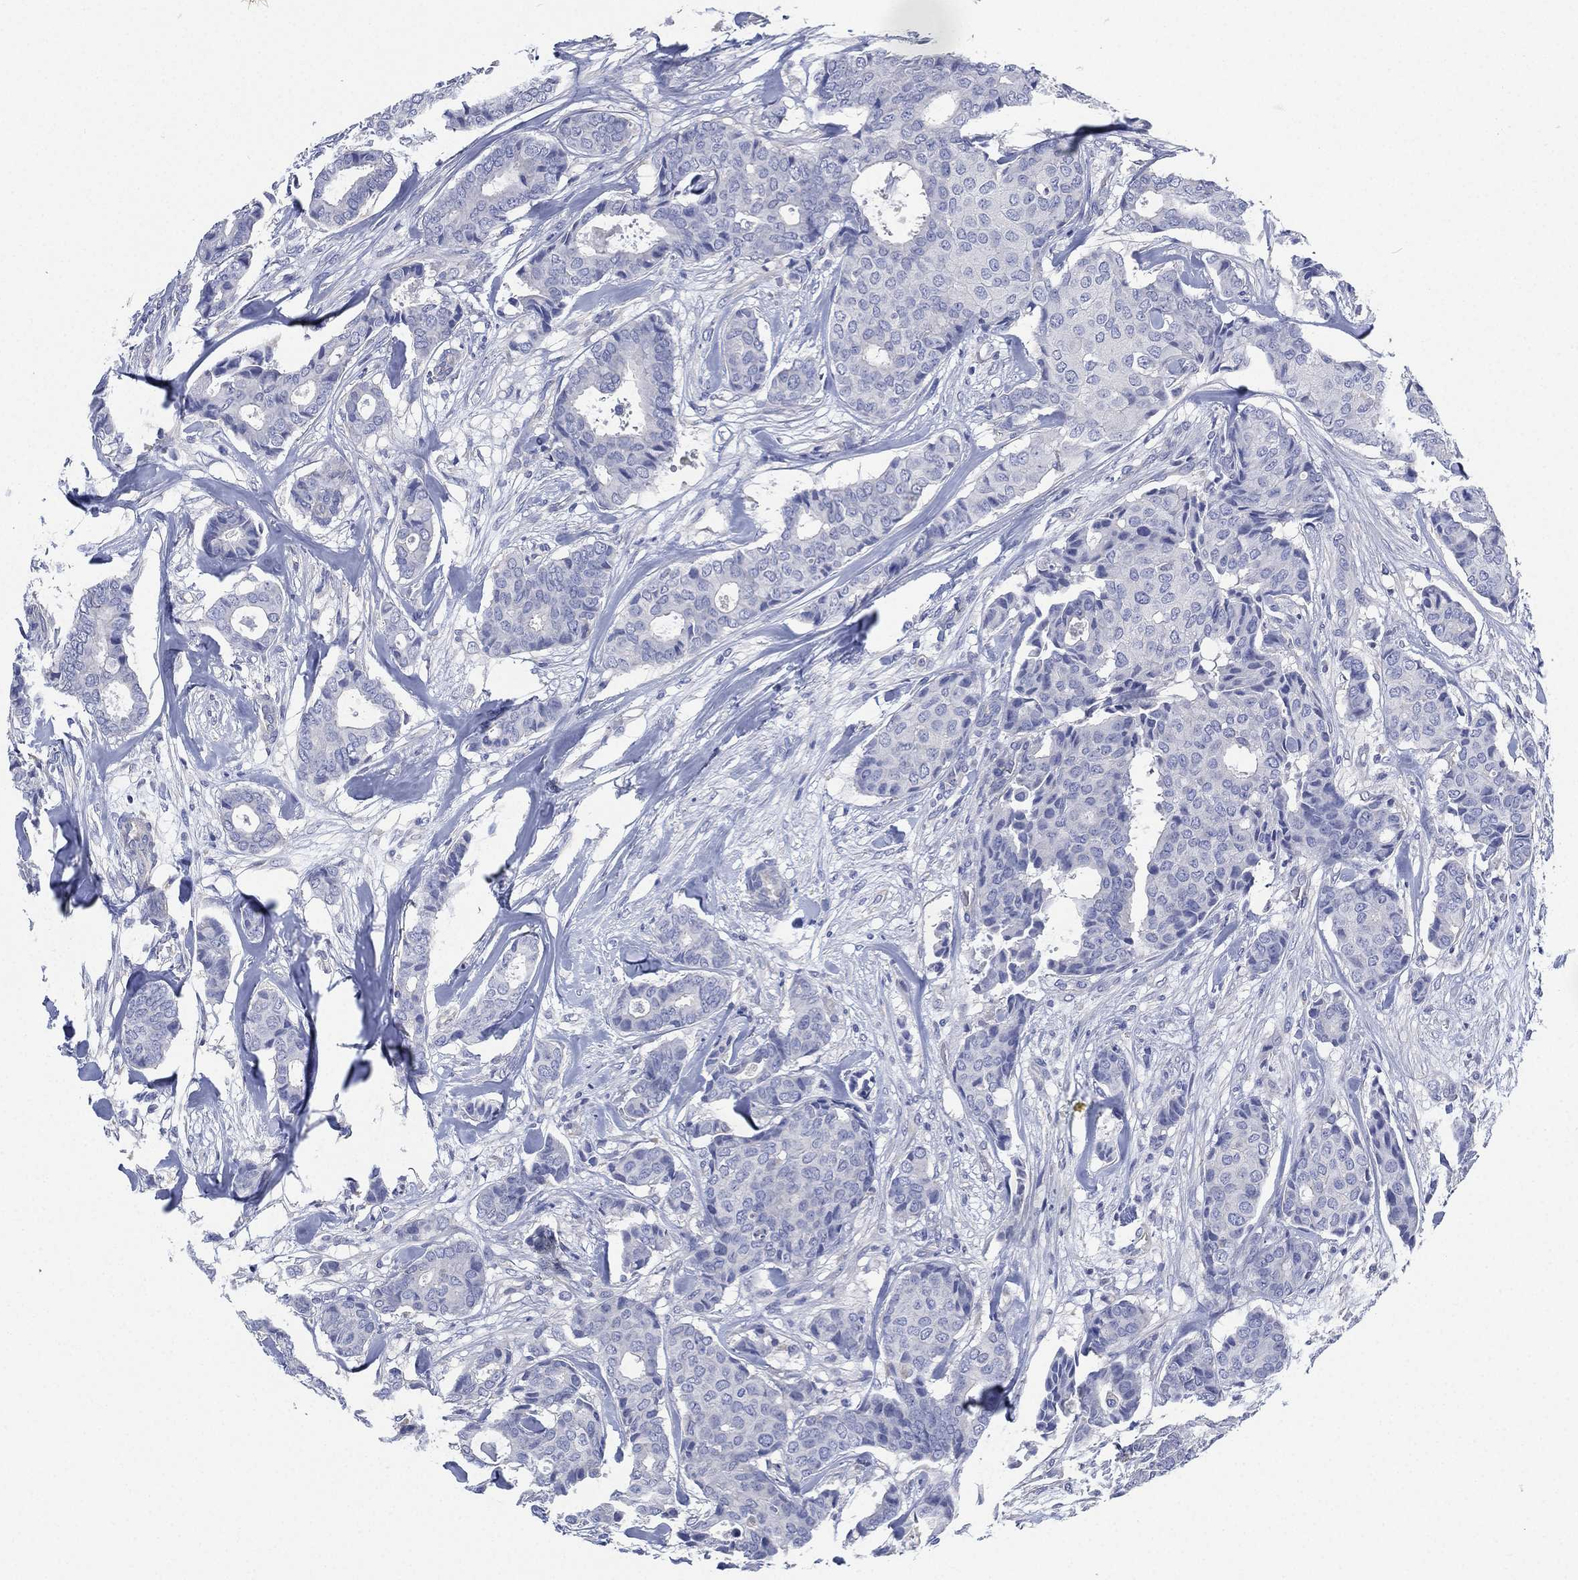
{"staining": {"intensity": "negative", "quantity": "none", "location": "none"}, "tissue": "breast cancer", "cell_type": "Tumor cells", "image_type": "cancer", "snomed": [{"axis": "morphology", "description": "Duct carcinoma"}, {"axis": "topography", "description": "Breast"}], "caption": "Tumor cells are negative for protein expression in human breast cancer. (DAB (3,3'-diaminobenzidine) IHC, high magnification).", "gene": "CCDC70", "patient": {"sex": "female", "age": 75}}